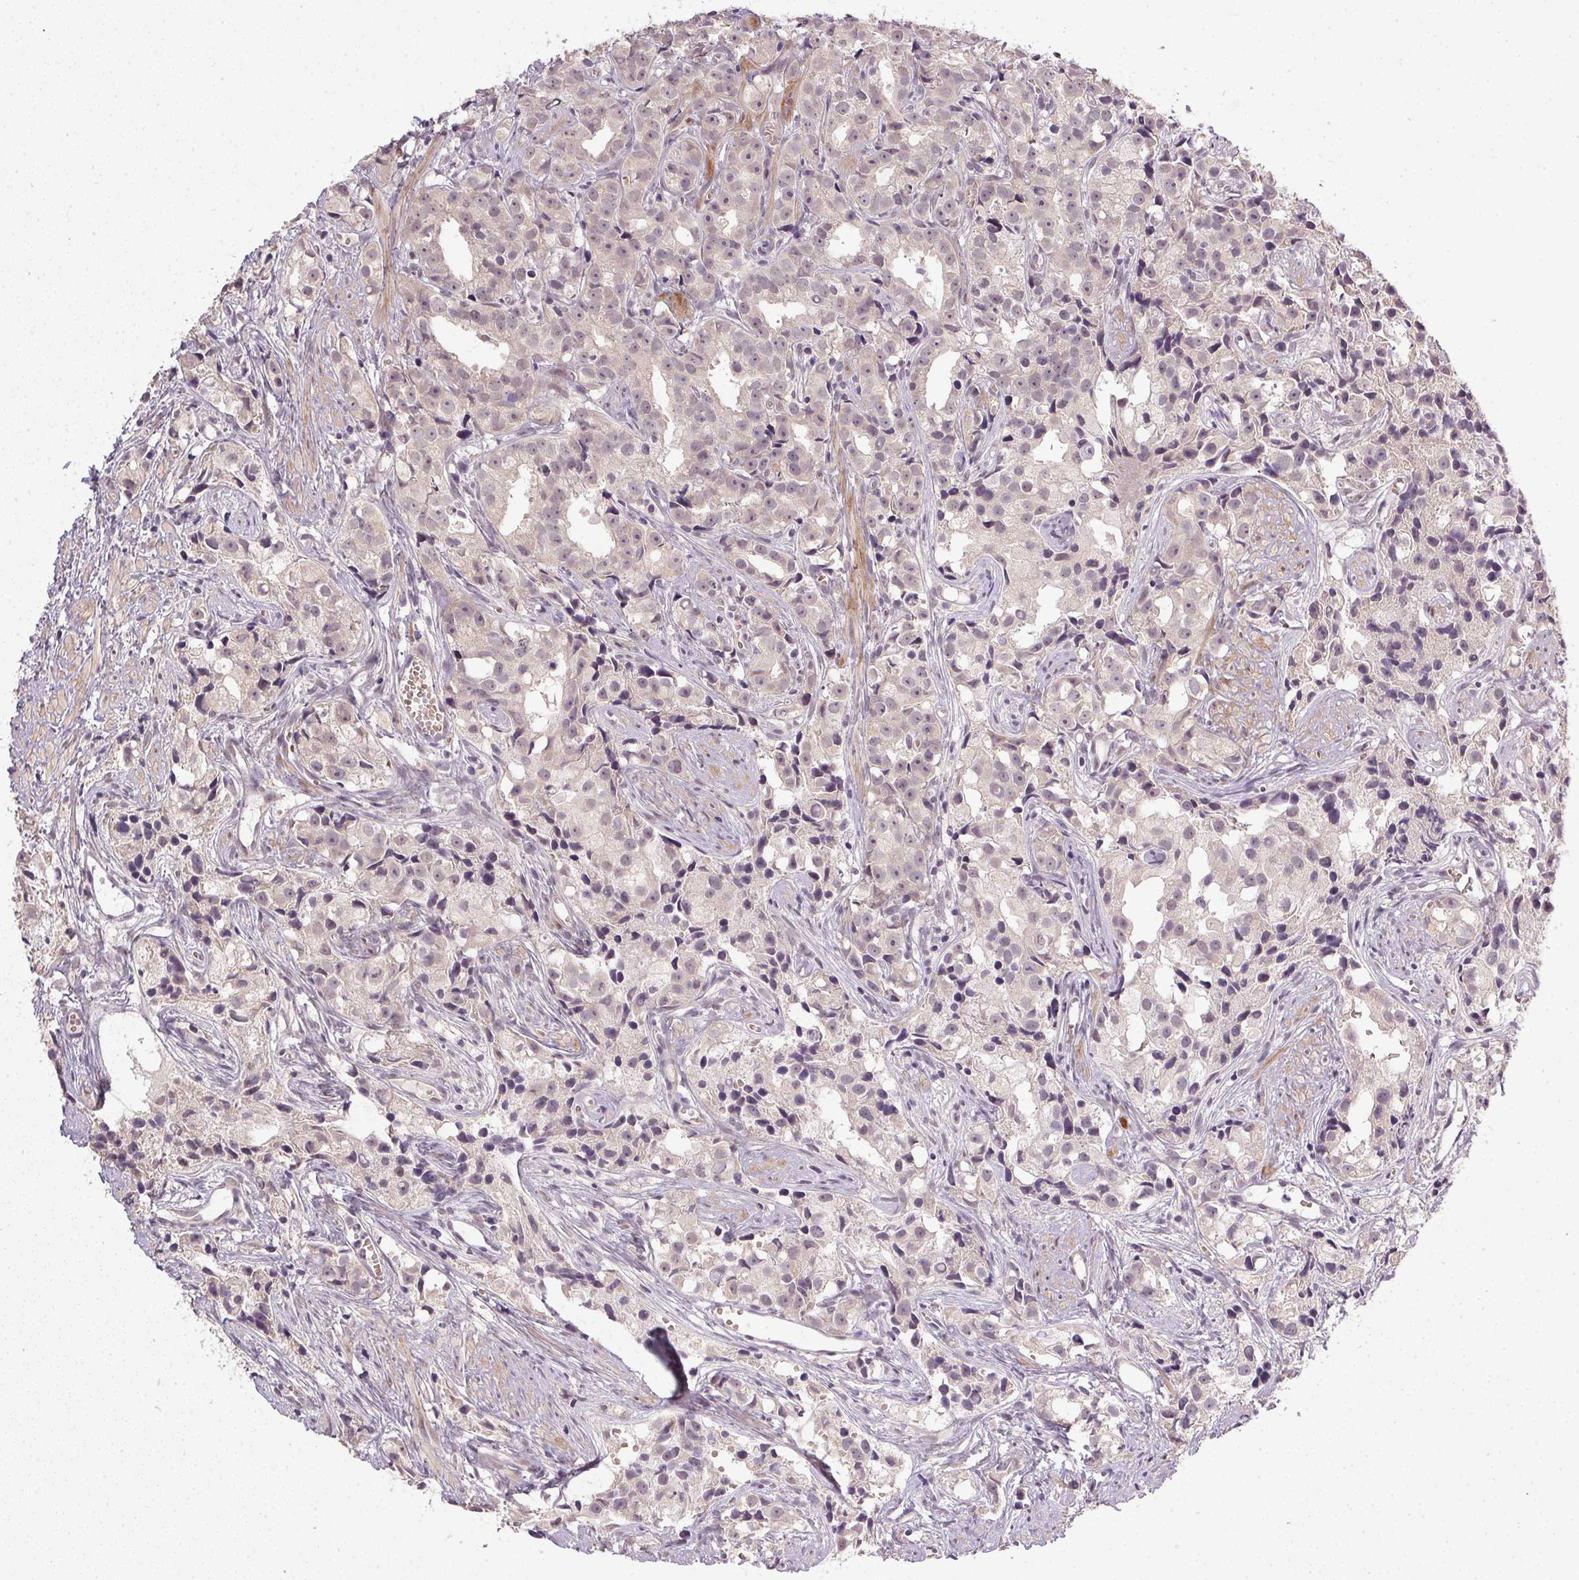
{"staining": {"intensity": "weak", "quantity": "<25%", "location": "cytoplasmic/membranous"}, "tissue": "prostate cancer", "cell_type": "Tumor cells", "image_type": "cancer", "snomed": [{"axis": "morphology", "description": "Adenocarcinoma, High grade"}, {"axis": "topography", "description": "Prostate"}], "caption": "Tumor cells are negative for brown protein staining in prostate cancer.", "gene": "PPP4R4", "patient": {"sex": "male", "age": 75}}